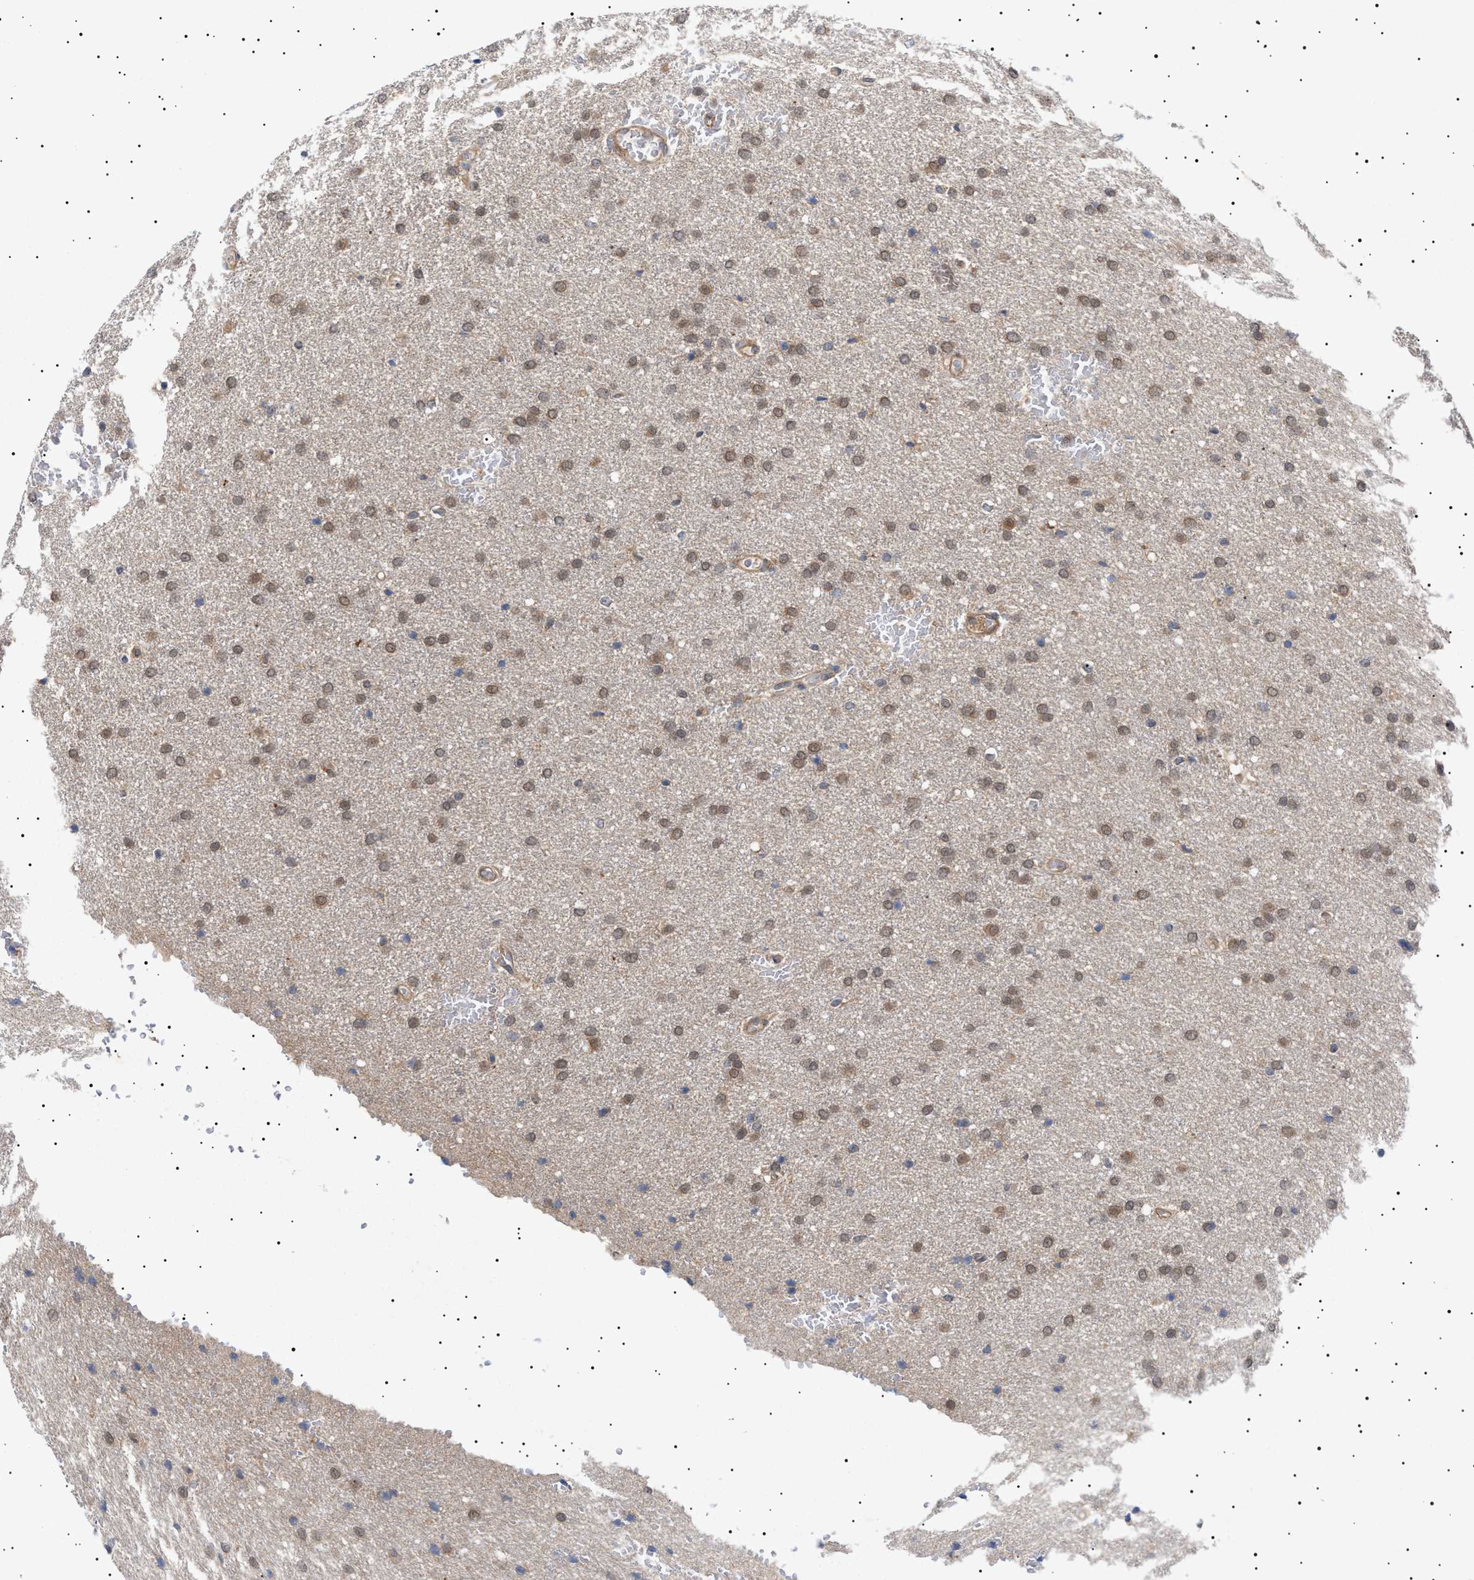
{"staining": {"intensity": "weak", "quantity": "25%-75%", "location": "cytoplasmic/membranous"}, "tissue": "glioma", "cell_type": "Tumor cells", "image_type": "cancer", "snomed": [{"axis": "morphology", "description": "Glioma, malignant, Low grade"}, {"axis": "topography", "description": "Brain"}], "caption": "DAB (3,3'-diaminobenzidine) immunohistochemical staining of human malignant low-grade glioma demonstrates weak cytoplasmic/membranous protein expression in about 25%-75% of tumor cells.", "gene": "NPLOC4", "patient": {"sex": "female", "age": 37}}